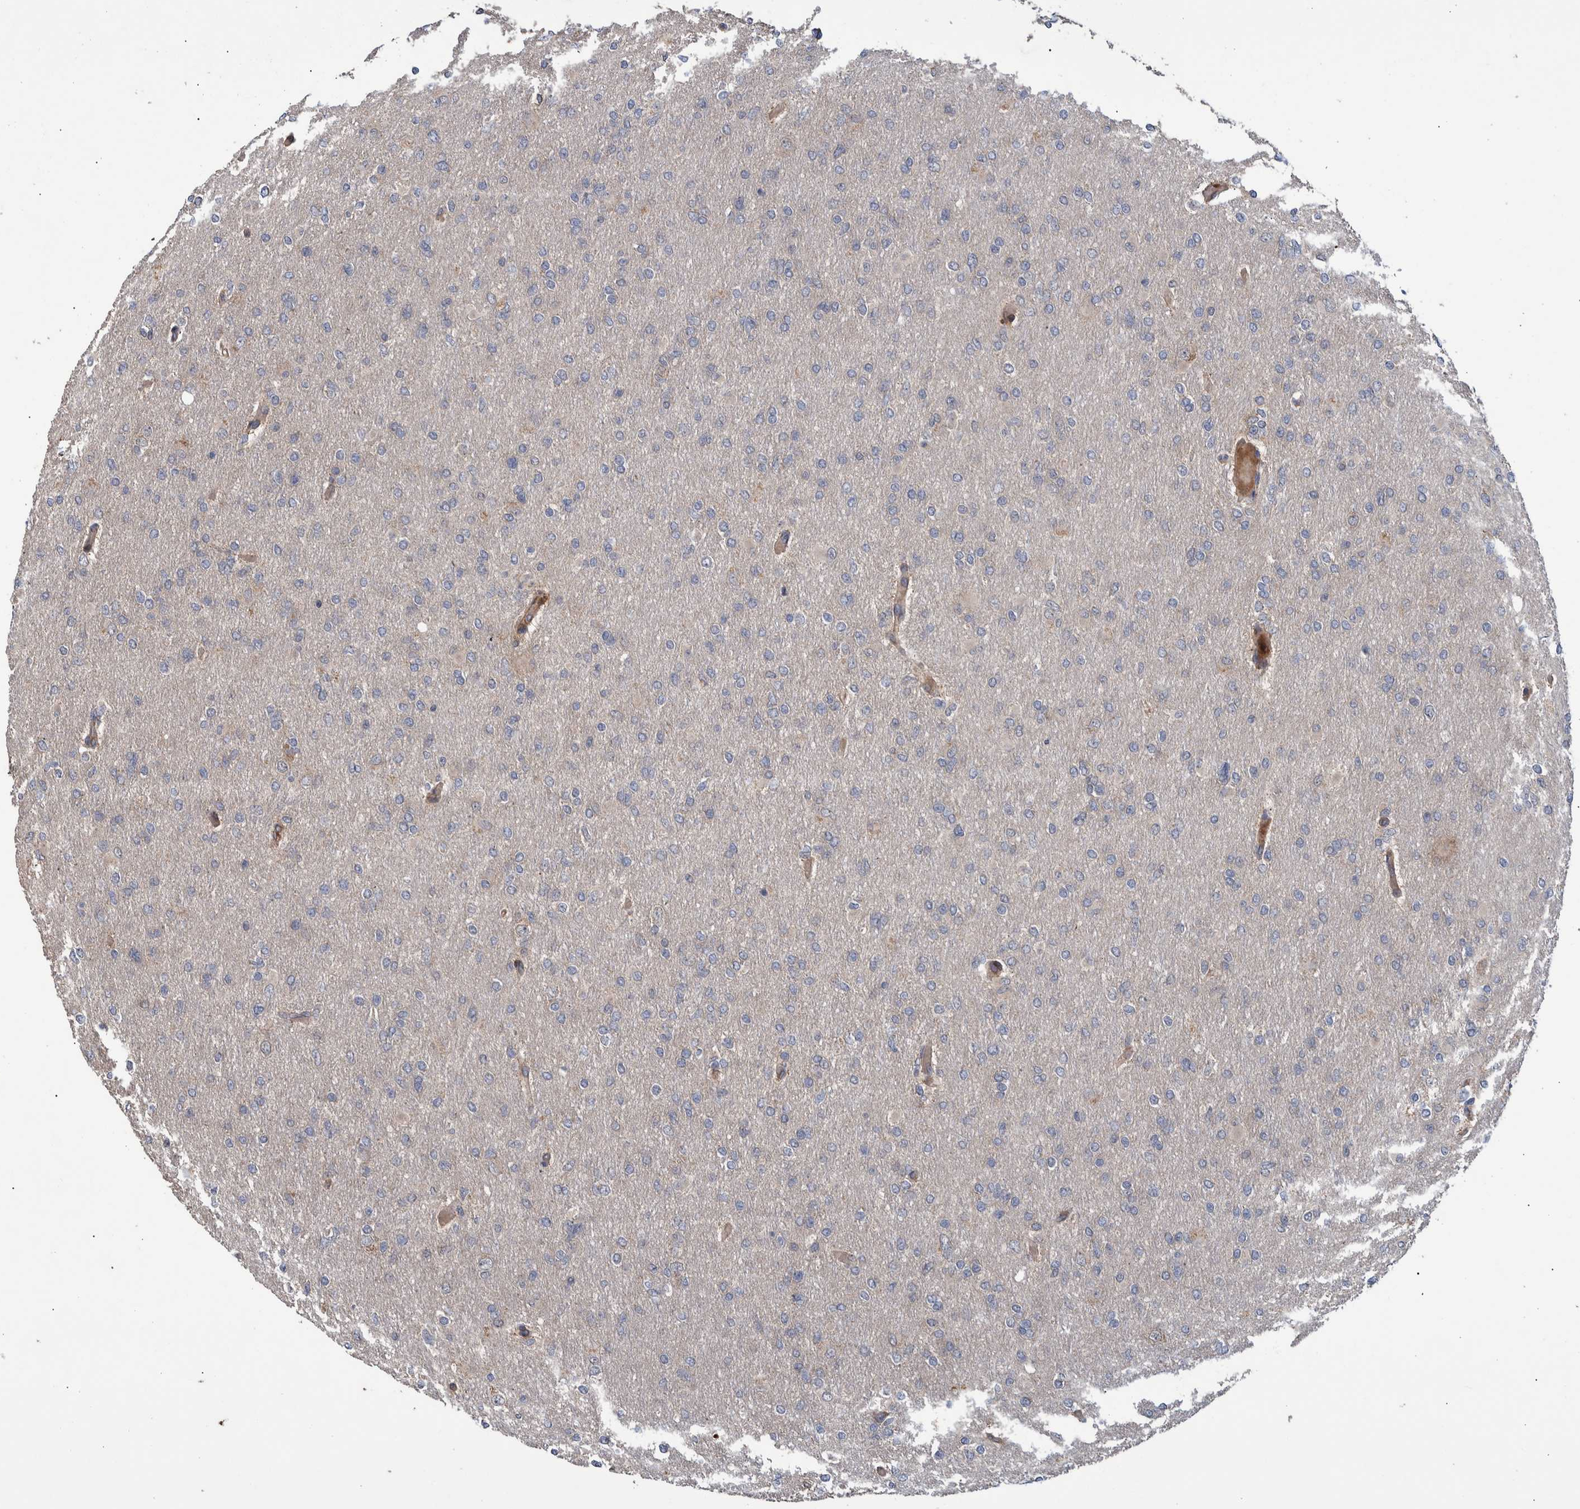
{"staining": {"intensity": "negative", "quantity": "none", "location": "none"}, "tissue": "glioma", "cell_type": "Tumor cells", "image_type": "cancer", "snomed": [{"axis": "morphology", "description": "Glioma, malignant, High grade"}, {"axis": "topography", "description": "Cerebral cortex"}], "caption": "Malignant glioma (high-grade) stained for a protein using IHC shows no expression tumor cells.", "gene": "B3GNTL1", "patient": {"sex": "female", "age": 36}}